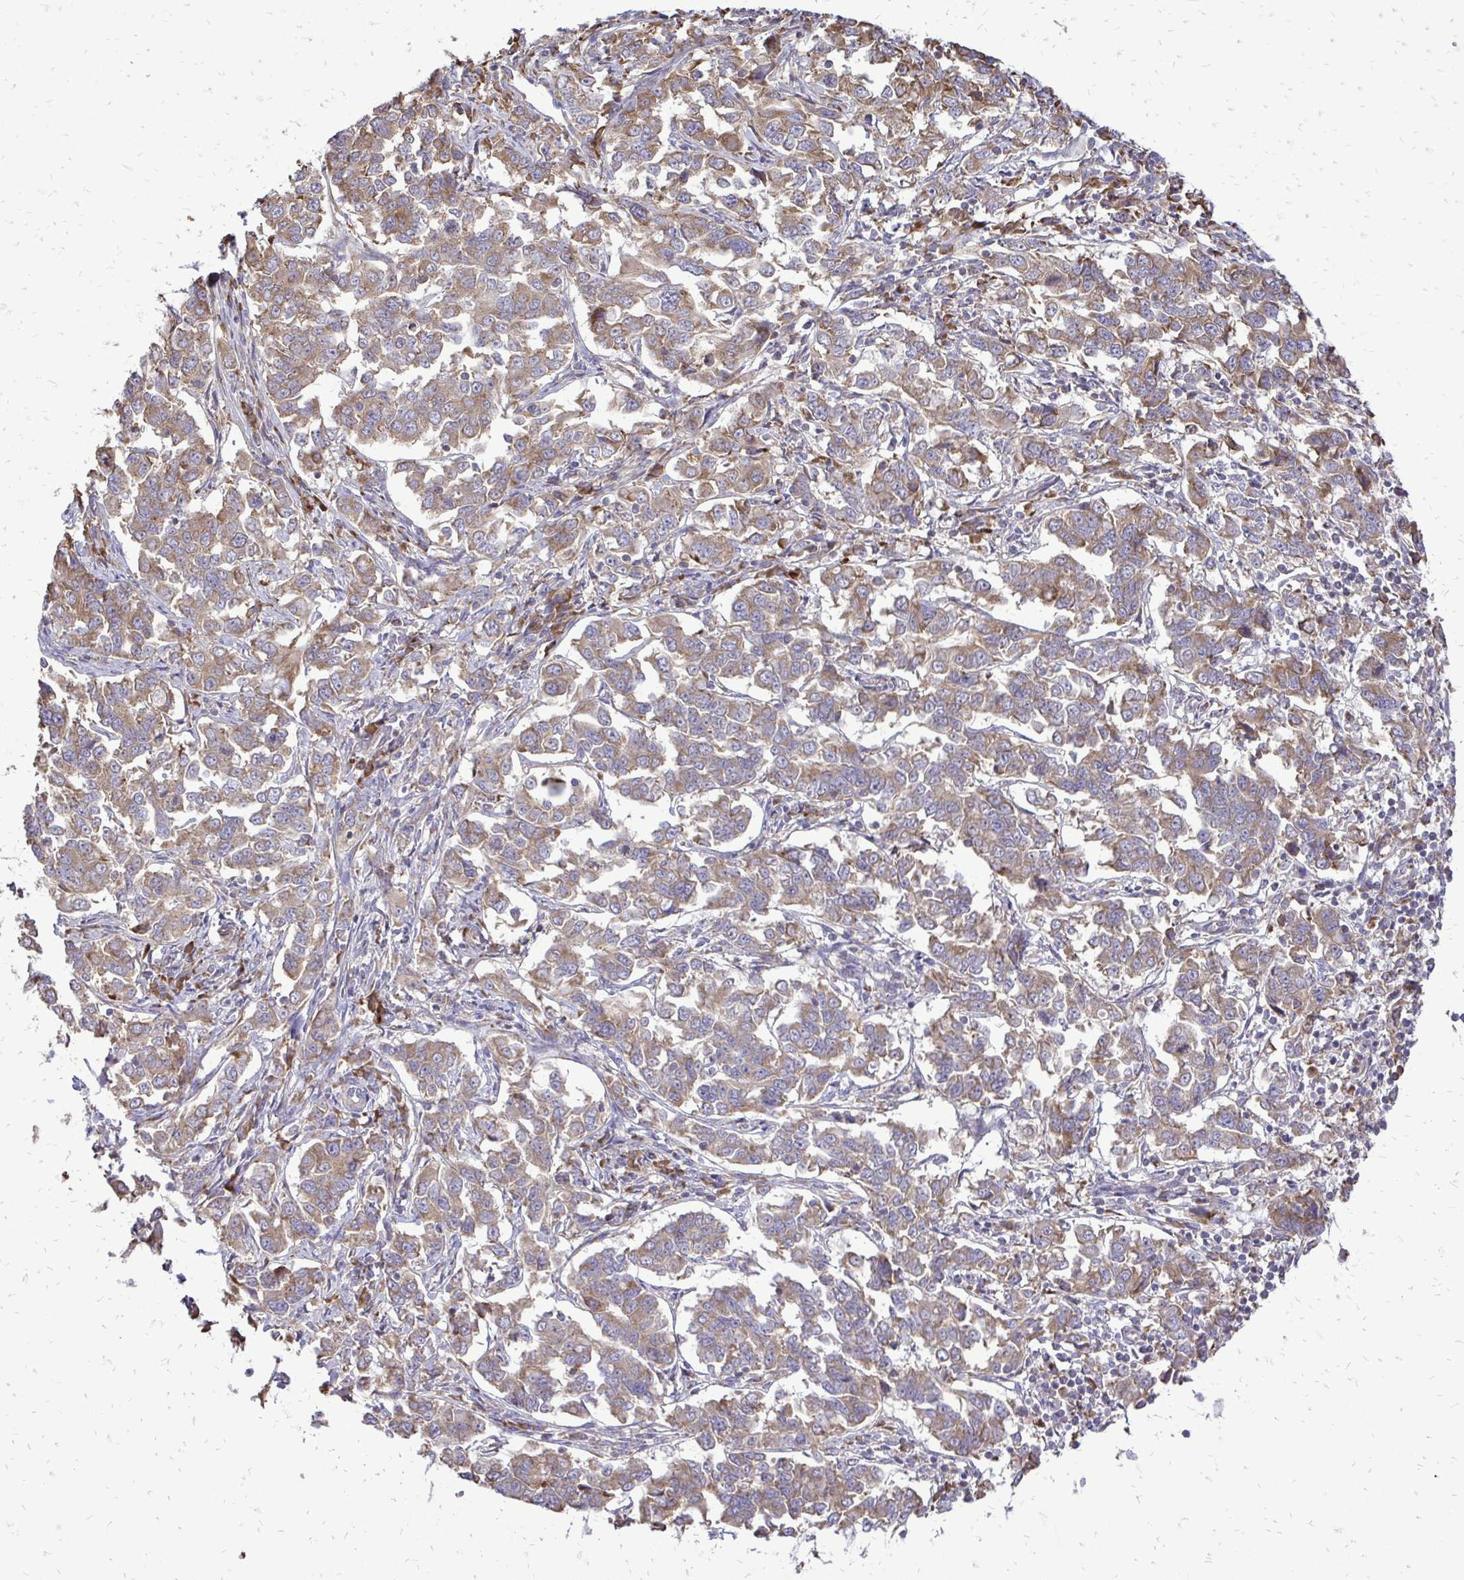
{"staining": {"intensity": "moderate", "quantity": ">75%", "location": "cytoplasmic/membranous"}, "tissue": "endometrial cancer", "cell_type": "Tumor cells", "image_type": "cancer", "snomed": [{"axis": "morphology", "description": "Adenocarcinoma, NOS"}, {"axis": "topography", "description": "Endometrium"}], "caption": "Brown immunohistochemical staining in endometrial adenocarcinoma reveals moderate cytoplasmic/membranous positivity in about >75% of tumor cells. The staining was performed using DAB, with brown indicating positive protein expression. Nuclei are stained blue with hematoxylin.", "gene": "RPS3", "patient": {"sex": "female", "age": 43}}